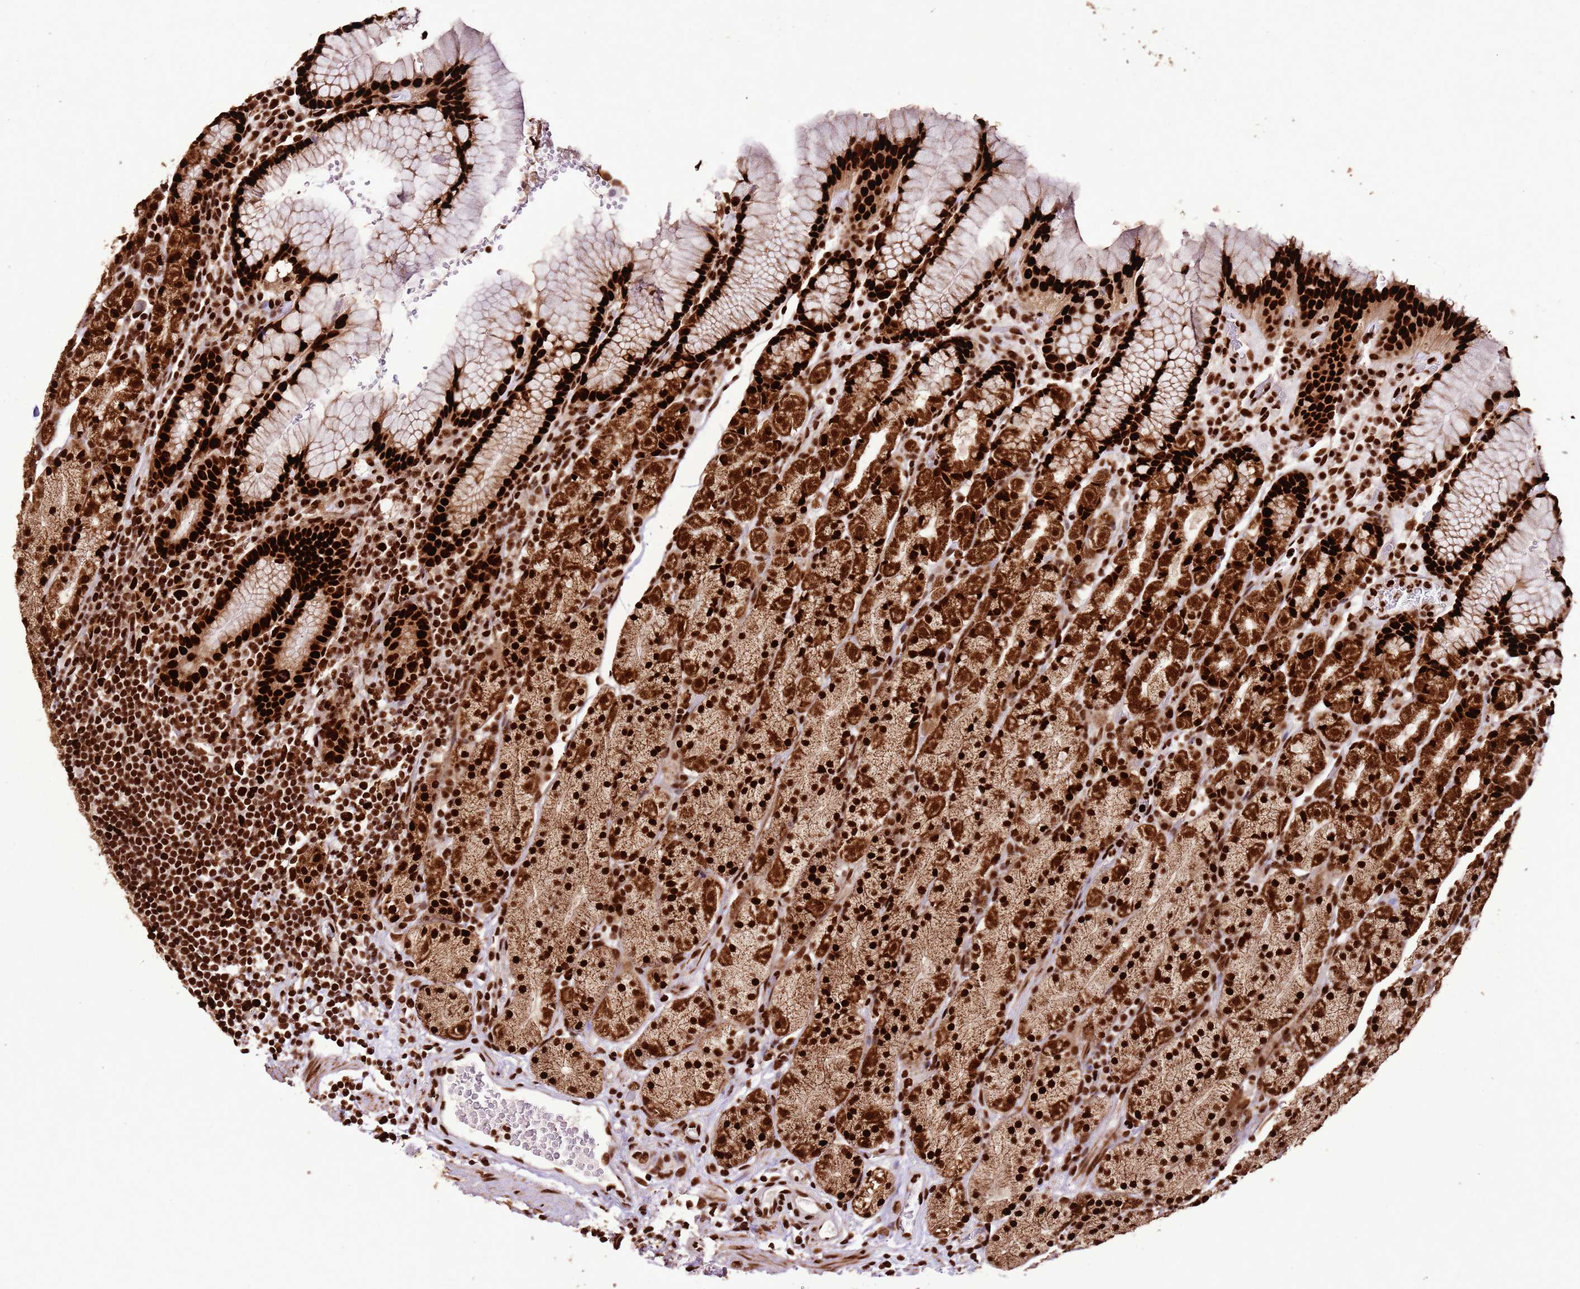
{"staining": {"intensity": "strong", "quantity": ">75%", "location": "cytoplasmic/membranous,nuclear"}, "tissue": "stomach", "cell_type": "Glandular cells", "image_type": "normal", "snomed": [{"axis": "morphology", "description": "Normal tissue, NOS"}, {"axis": "topography", "description": "Stomach, upper"}, {"axis": "topography", "description": "Stomach"}], "caption": "Strong cytoplasmic/membranous,nuclear protein positivity is present in approximately >75% of glandular cells in stomach. (Brightfield microscopy of DAB IHC at high magnification).", "gene": "HNRNPAB", "patient": {"sex": "male", "age": 62}}